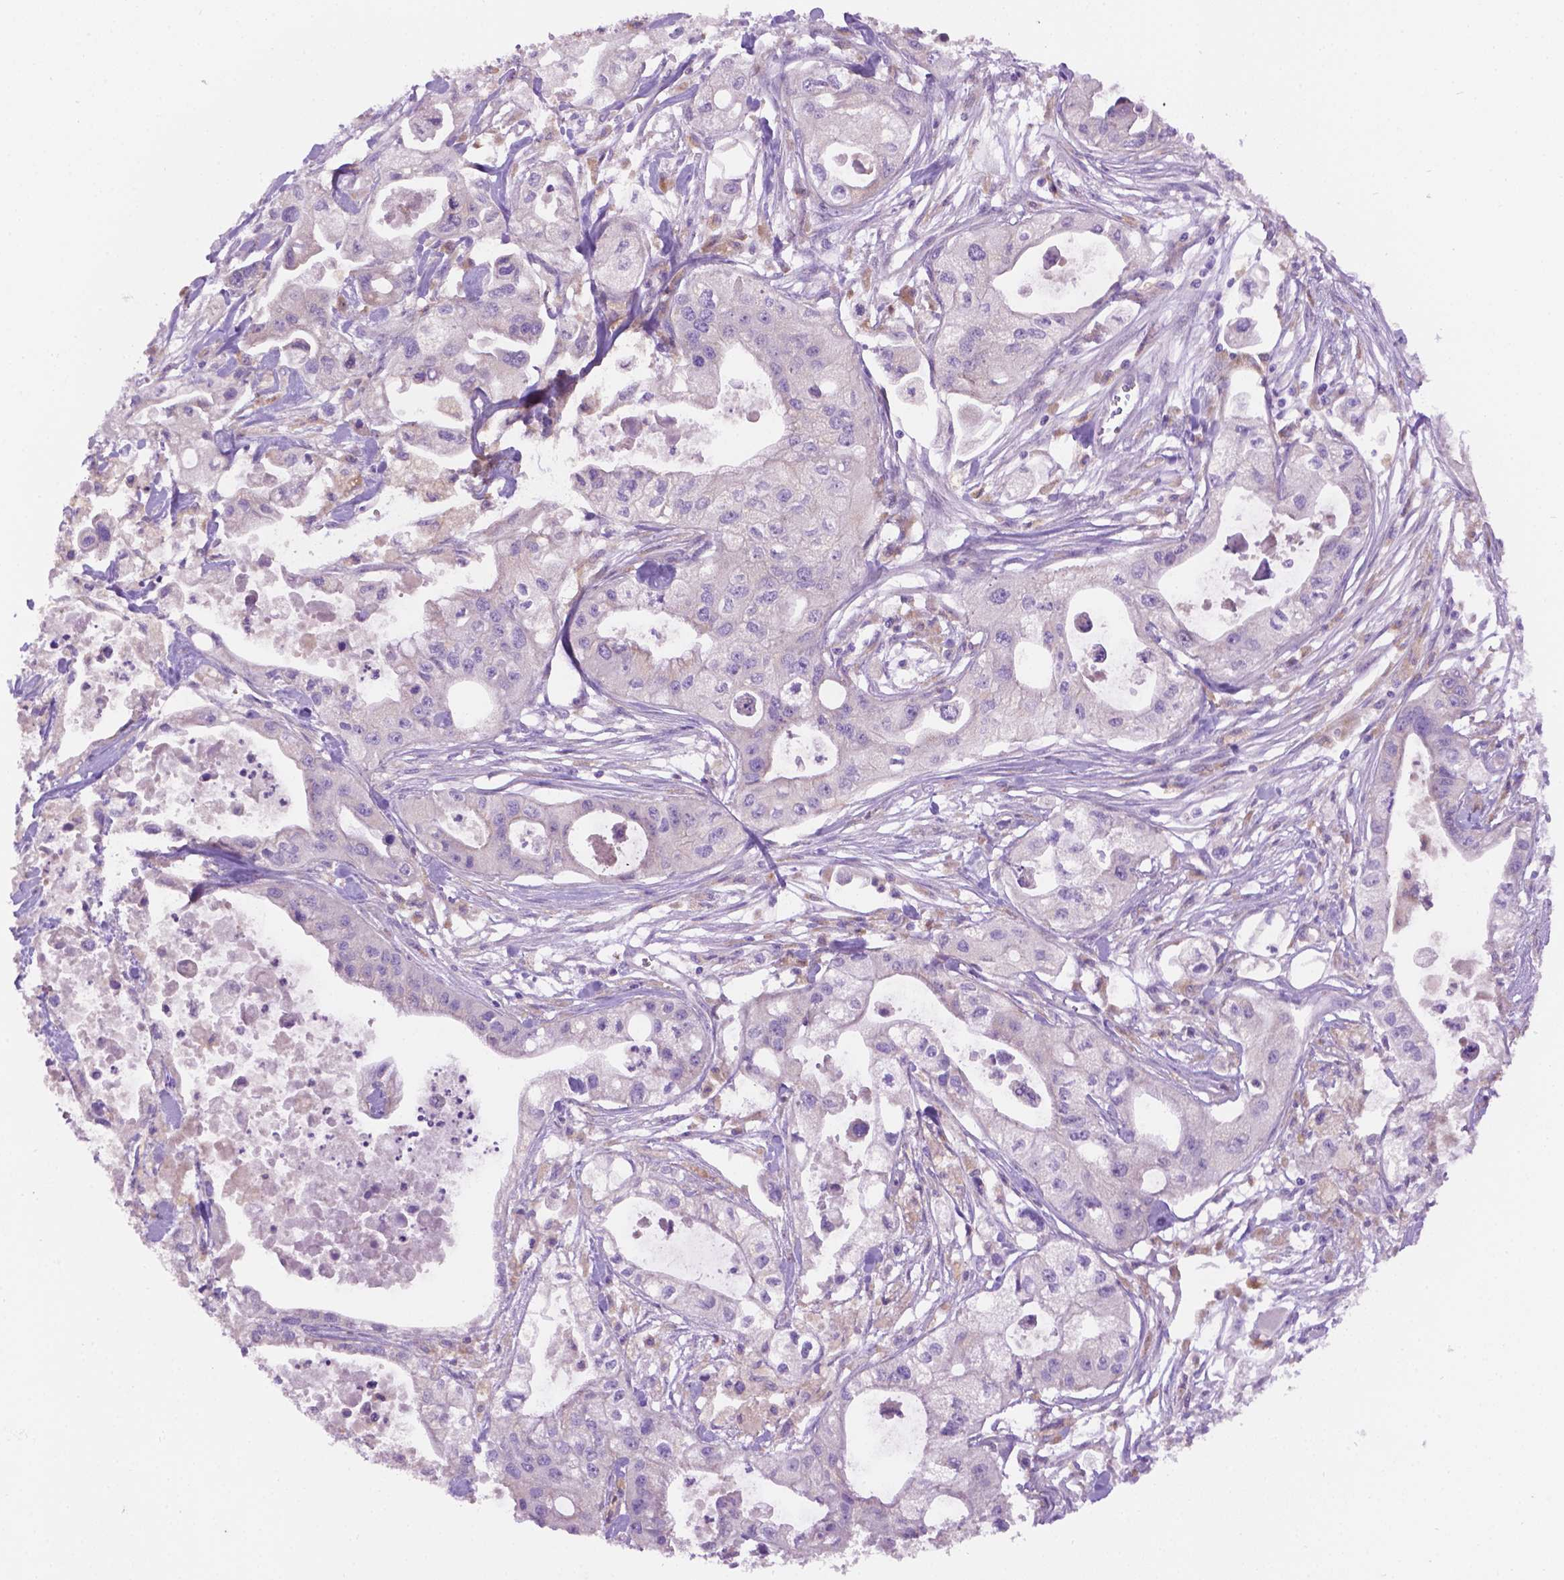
{"staining": {"intensity": "negative", "quantity": "none", "location": "none"}, "tissue": "pancreatic cancer", "cell_type": "Tumor cells", "image_type": "cancer", "snomed": [{"axis": "morphology", "description": "Adenocarcinoma, NOS"}, {"axis": "topography", "description": "Pancreas"}], "caption": "IHC photomicrograph of pancreatic adenocarcinoma stained for a protein (brown), which exhibits no positivity in tumor cells.", "gene": "CDH7", "patient": {"sex": "male", "age": 70}}